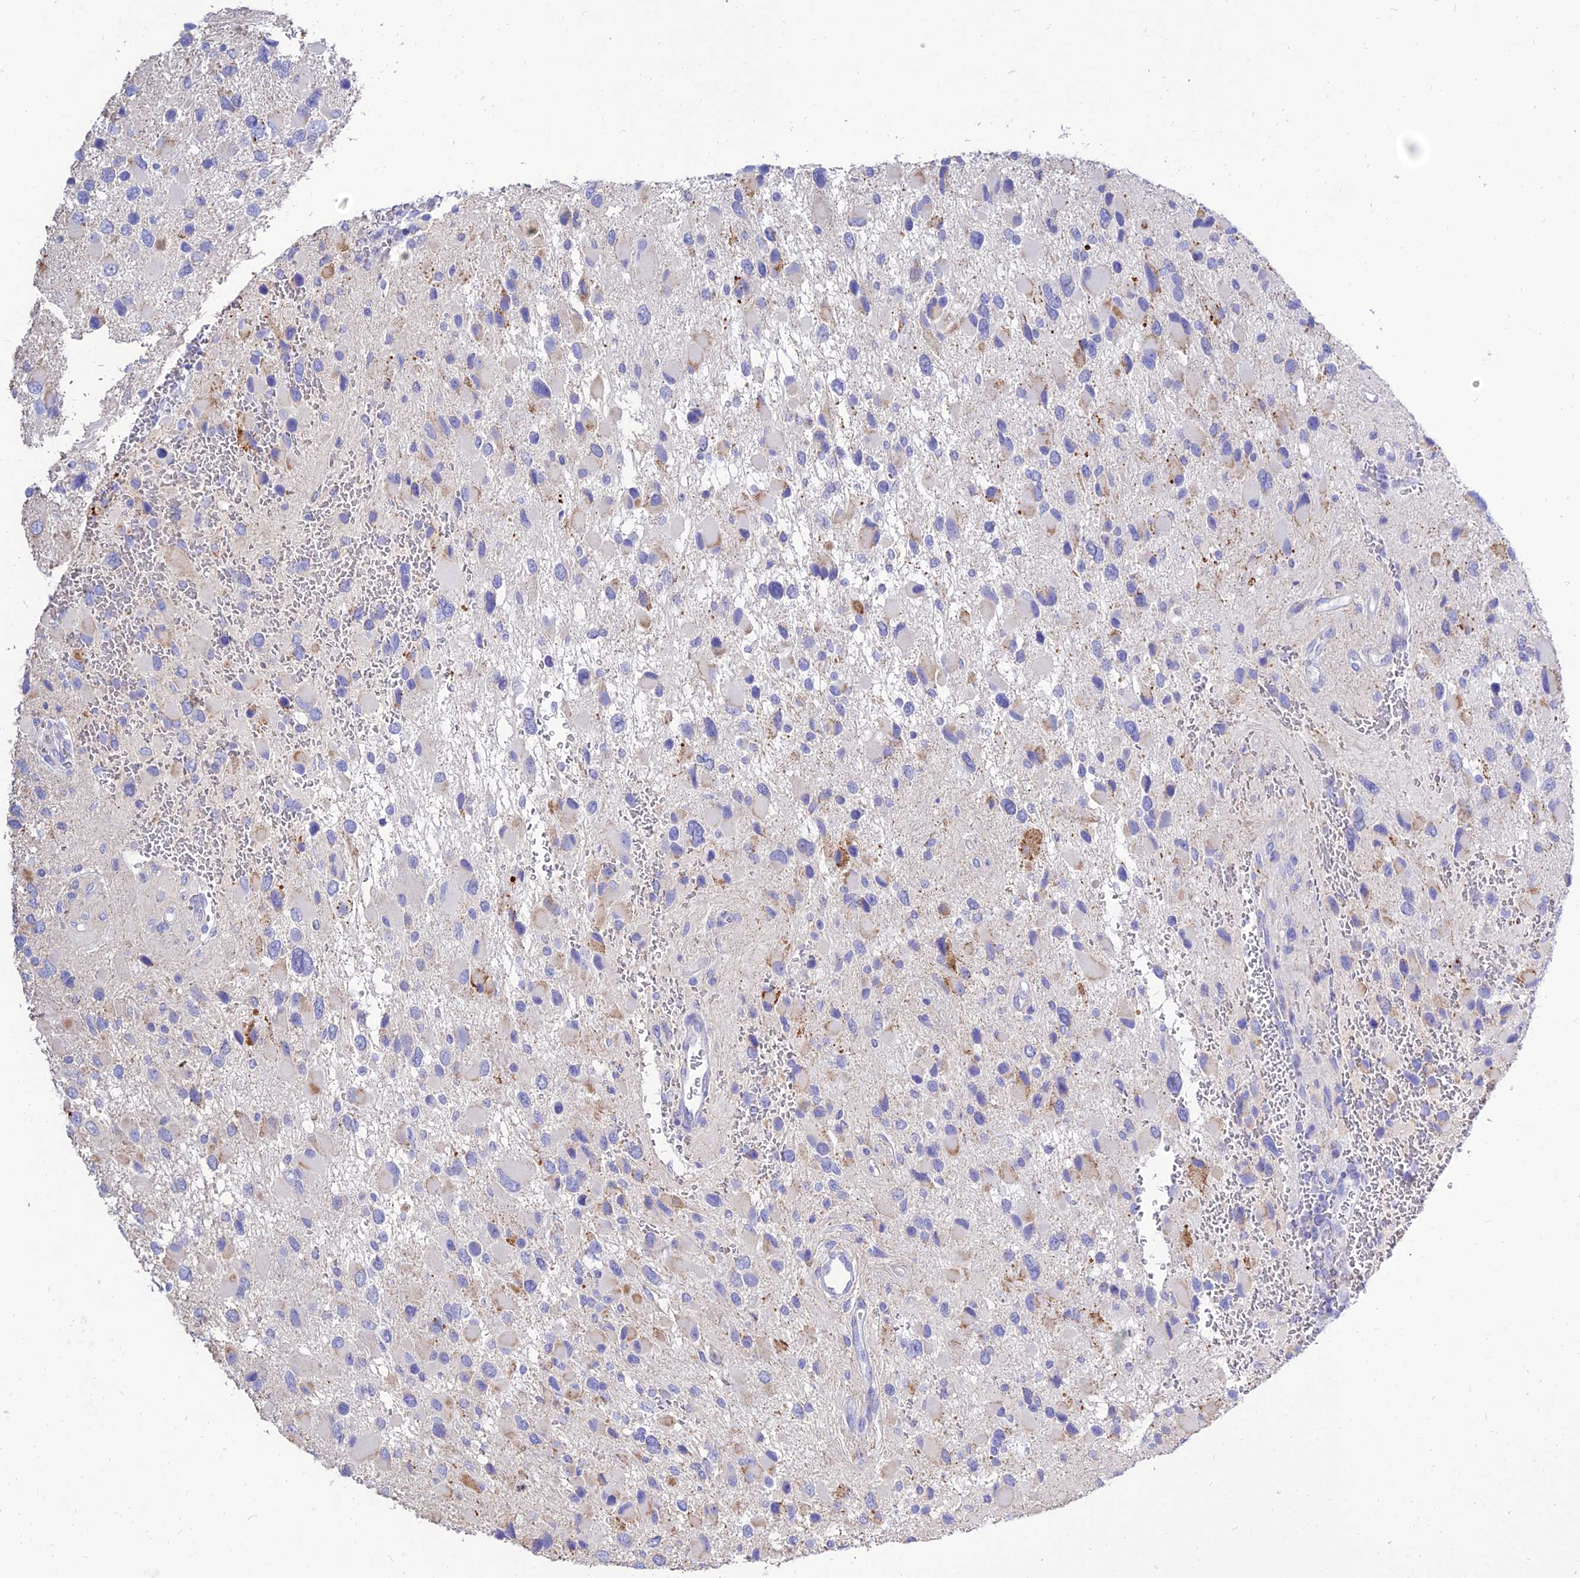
{"staining": {"intensity": "weak", "quantity": "<25%", "location": "cytoplasmic/membranous"}, "tissue": "glioma", "cell_type": "Tumor cells", "image_type": "cancer", "snomed": [{"axis": "morphology", "description": "Glioma, malignant, High grade"}, {"axis": "topography", "description": "Brain"}], "caption": "High magnification brightfield microscopy of high-grade glioma (malignant) stained with DAB (3,3'-diaminobenzidine) (brown) and counterstained with hematoxylin (blue): tumor cells show no significant staining.", "gene": "PKN3", "patient": {"sex": "male", "age": 53}}